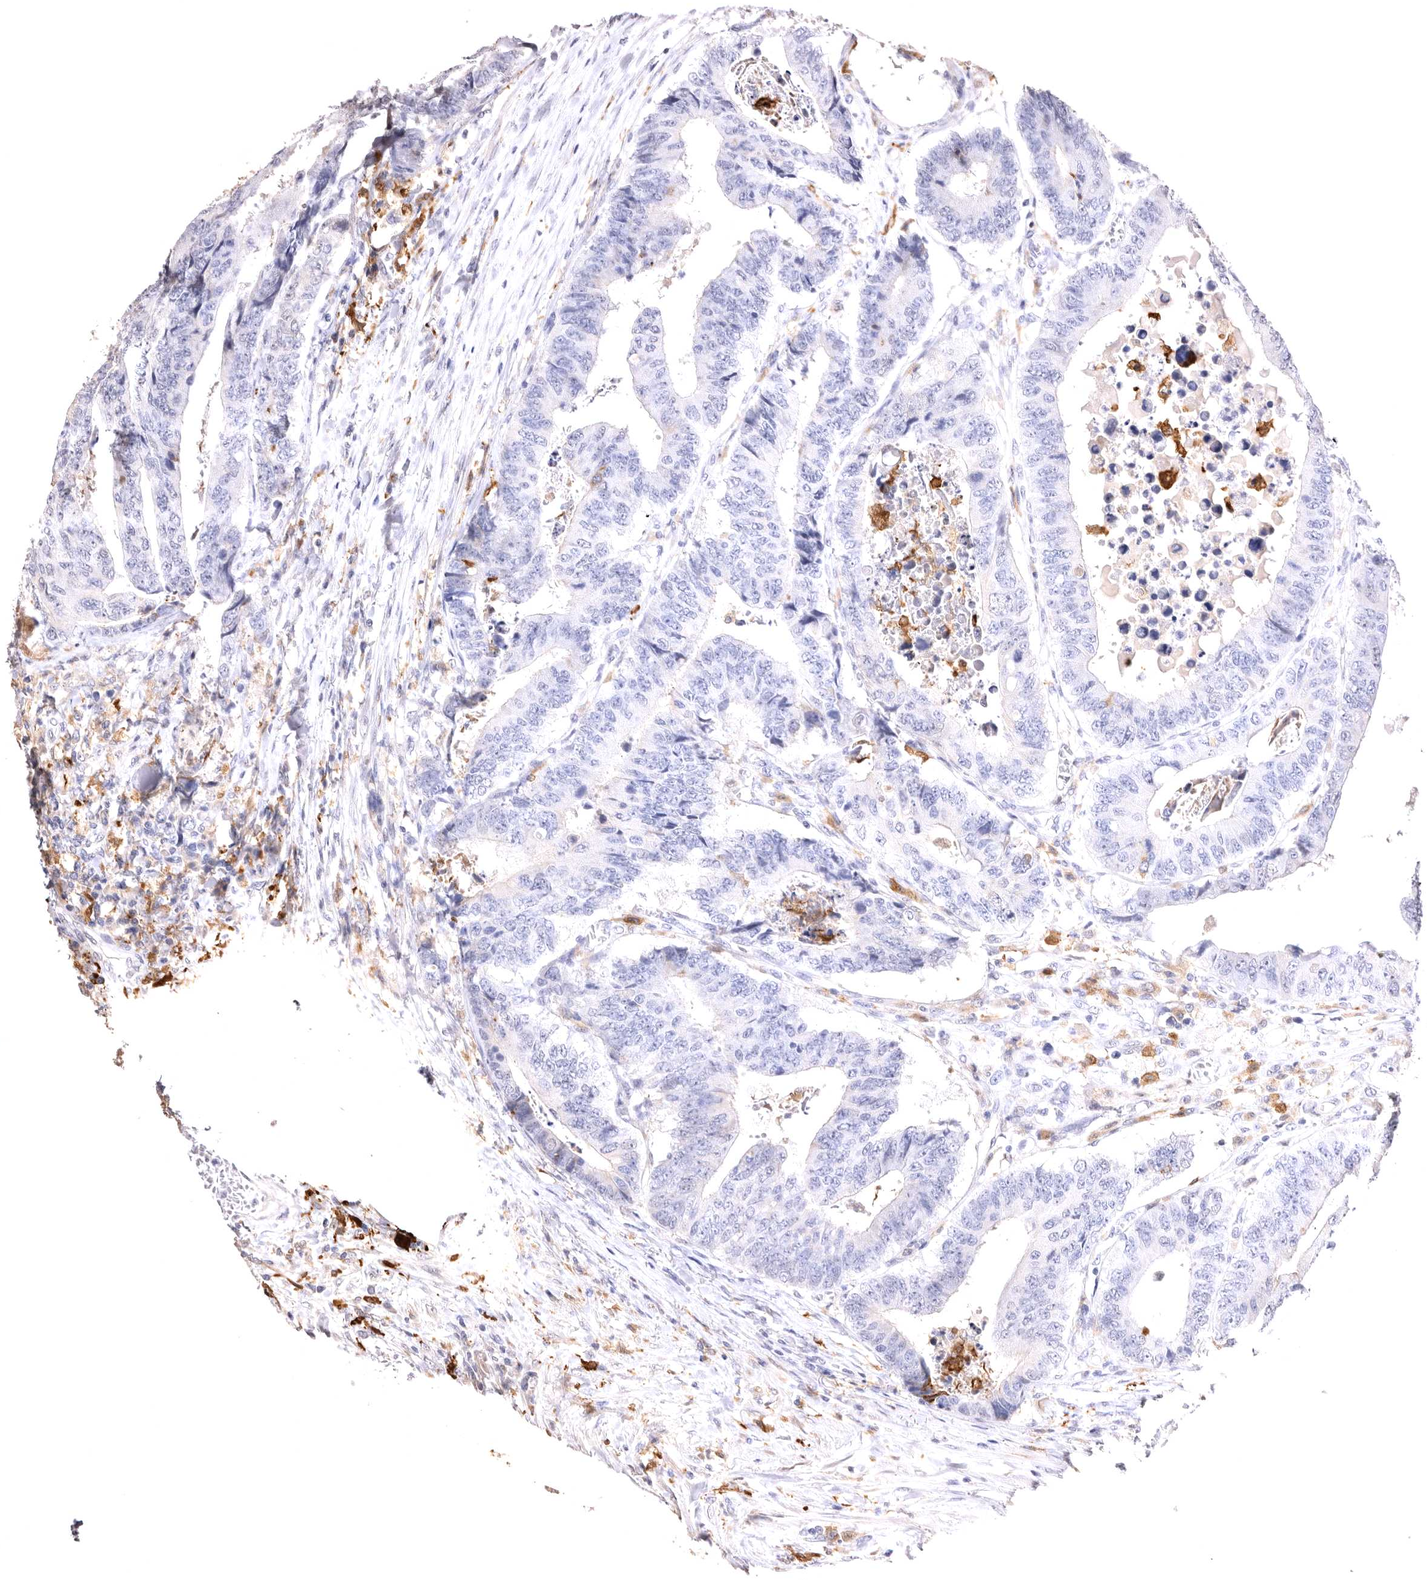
{"staining": {"intensity": "moderate", "quantity": "<25%", "location": "cytoplasmic/membranous"}, "tissue": "colorectal cancer", "cell_type": "Tumor cells", "image_type": "cancer", "snomed": [{"axis": "morphology", "description": "Adenocarcinoma, NOS"}, {"axis": "topography", "description": "Rectum"}], "caption": "Moderate cytoplasmic/membranous protein expression is seen in about <25% of tumor cells in adenocarcinoma (colorectal). (DAB (3,3'-diaminobenzidine) IHC, brown staining for protein, blue staining for nuclei).", "gene": "VPS45", "patient": {"sex": "male", "age": 84}}